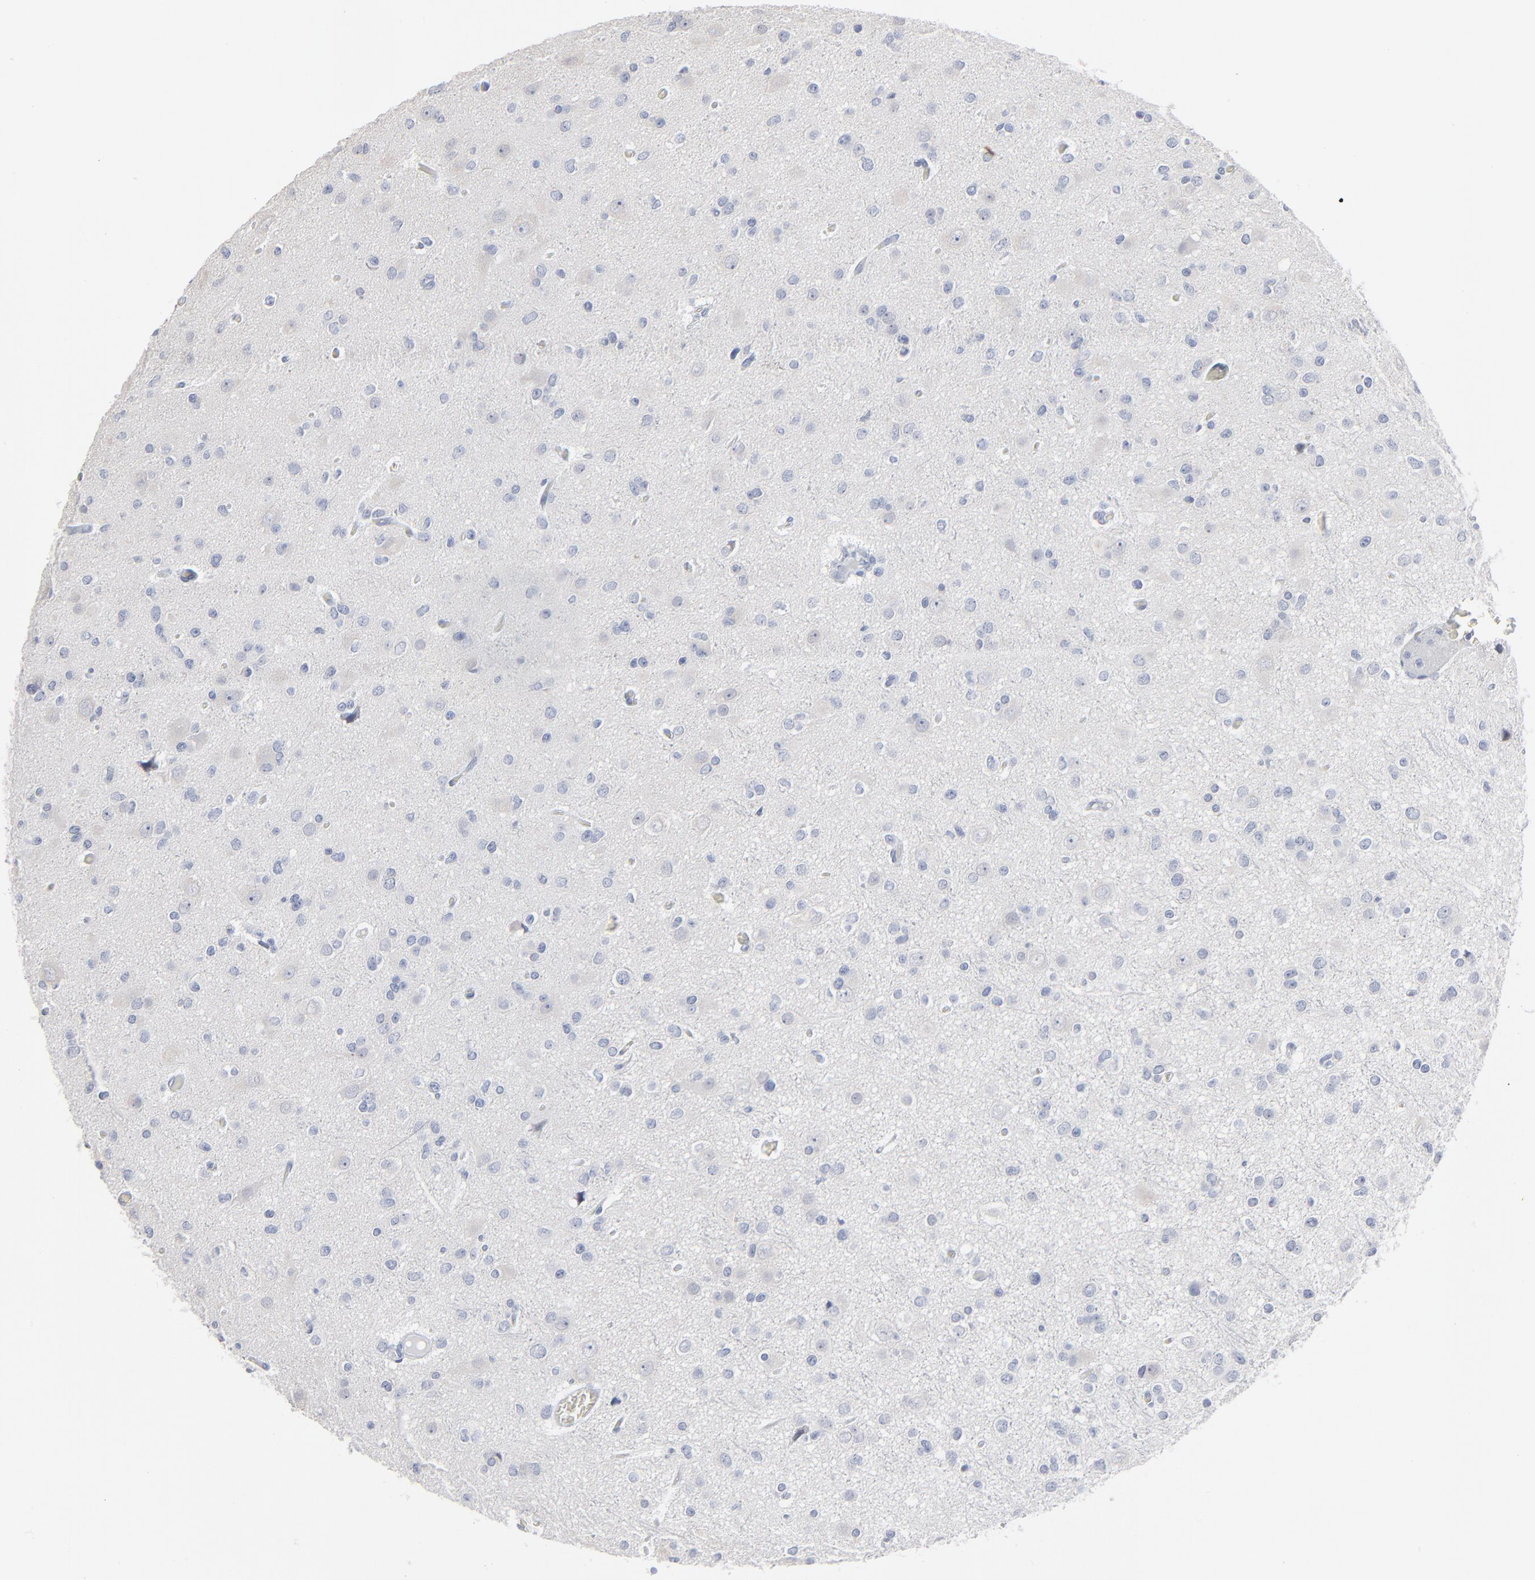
{"staining": {"intensity": "negative", "quantity": "none", "location": "none"}, "tissue": "glioma", "cell_type": "Tumor cells", "image_type": "cancer", "snomed": [{"axis": "morphology", "description": "Glioma, malignant, Low grade"}, {"axis": "topography", "description": "Brain"}], "caption": "DAB immunohistochemical staining of human low-grade glioma (malignant) shows no significant positivity in tumor cells.", "gene": "PAGE1", "patient": {"sex": "male", "age": 42}}